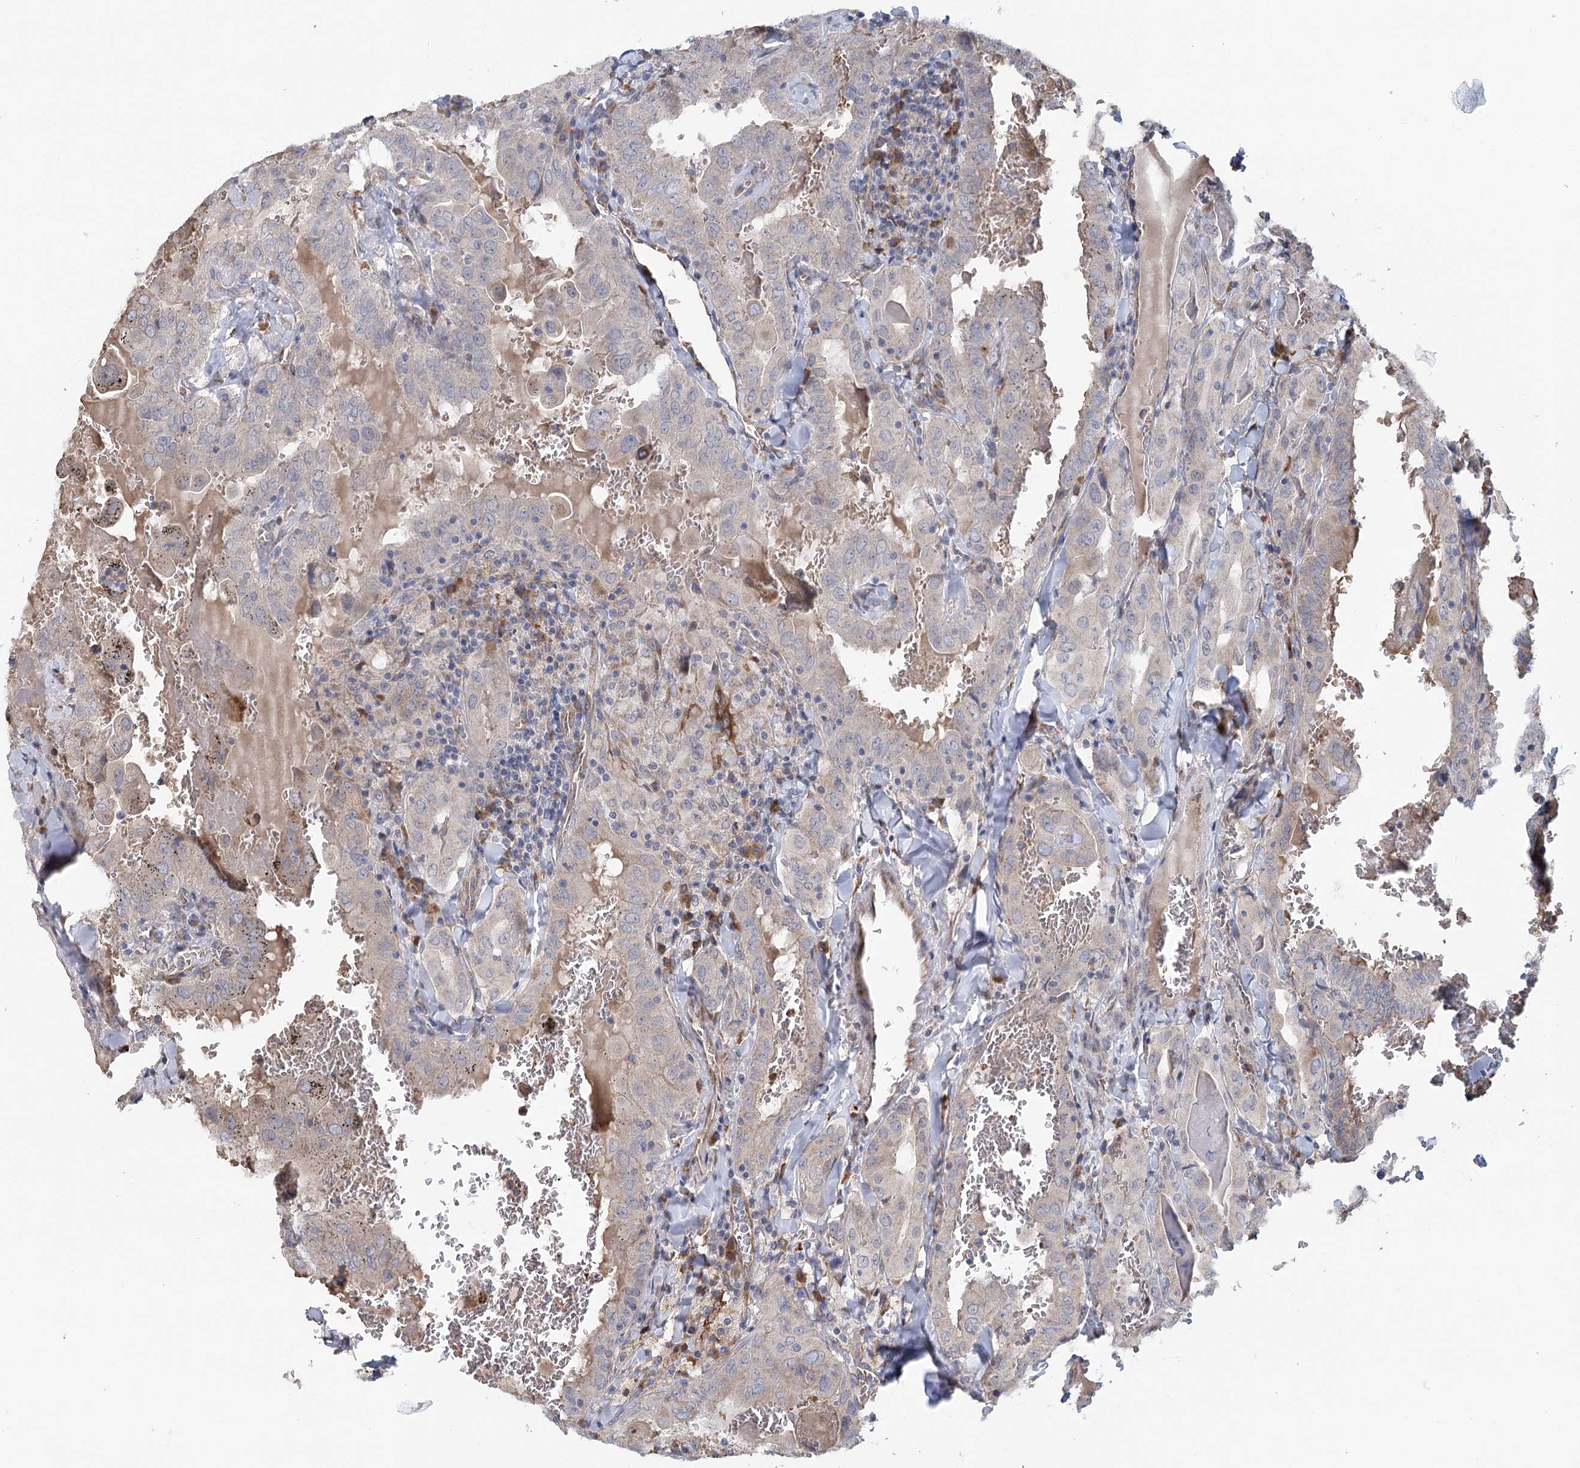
{"staining": {"intensity": "moderate", "quantity": "<25%", "location": "cytoplasmic/membranous"}, "tissue": "thyroid cancer", "cell_type": "Tumor cells", "image_type": "cancer", "snomed": [{"axis": "morphology", "description": "Papillary adenocarcinoma, NOS"}, {"axis": "topography", "description": "Thyroid gland"}], "caption": "There is low levels of moderate cytoplasmic/membranous expression in tumor cells of papillary adenocarcinoma (thyroid), as demonstrated by immunohistochemical staining (brown color).", "gene": "CIB4", "patient": {"sex": "female", "age": 72}}